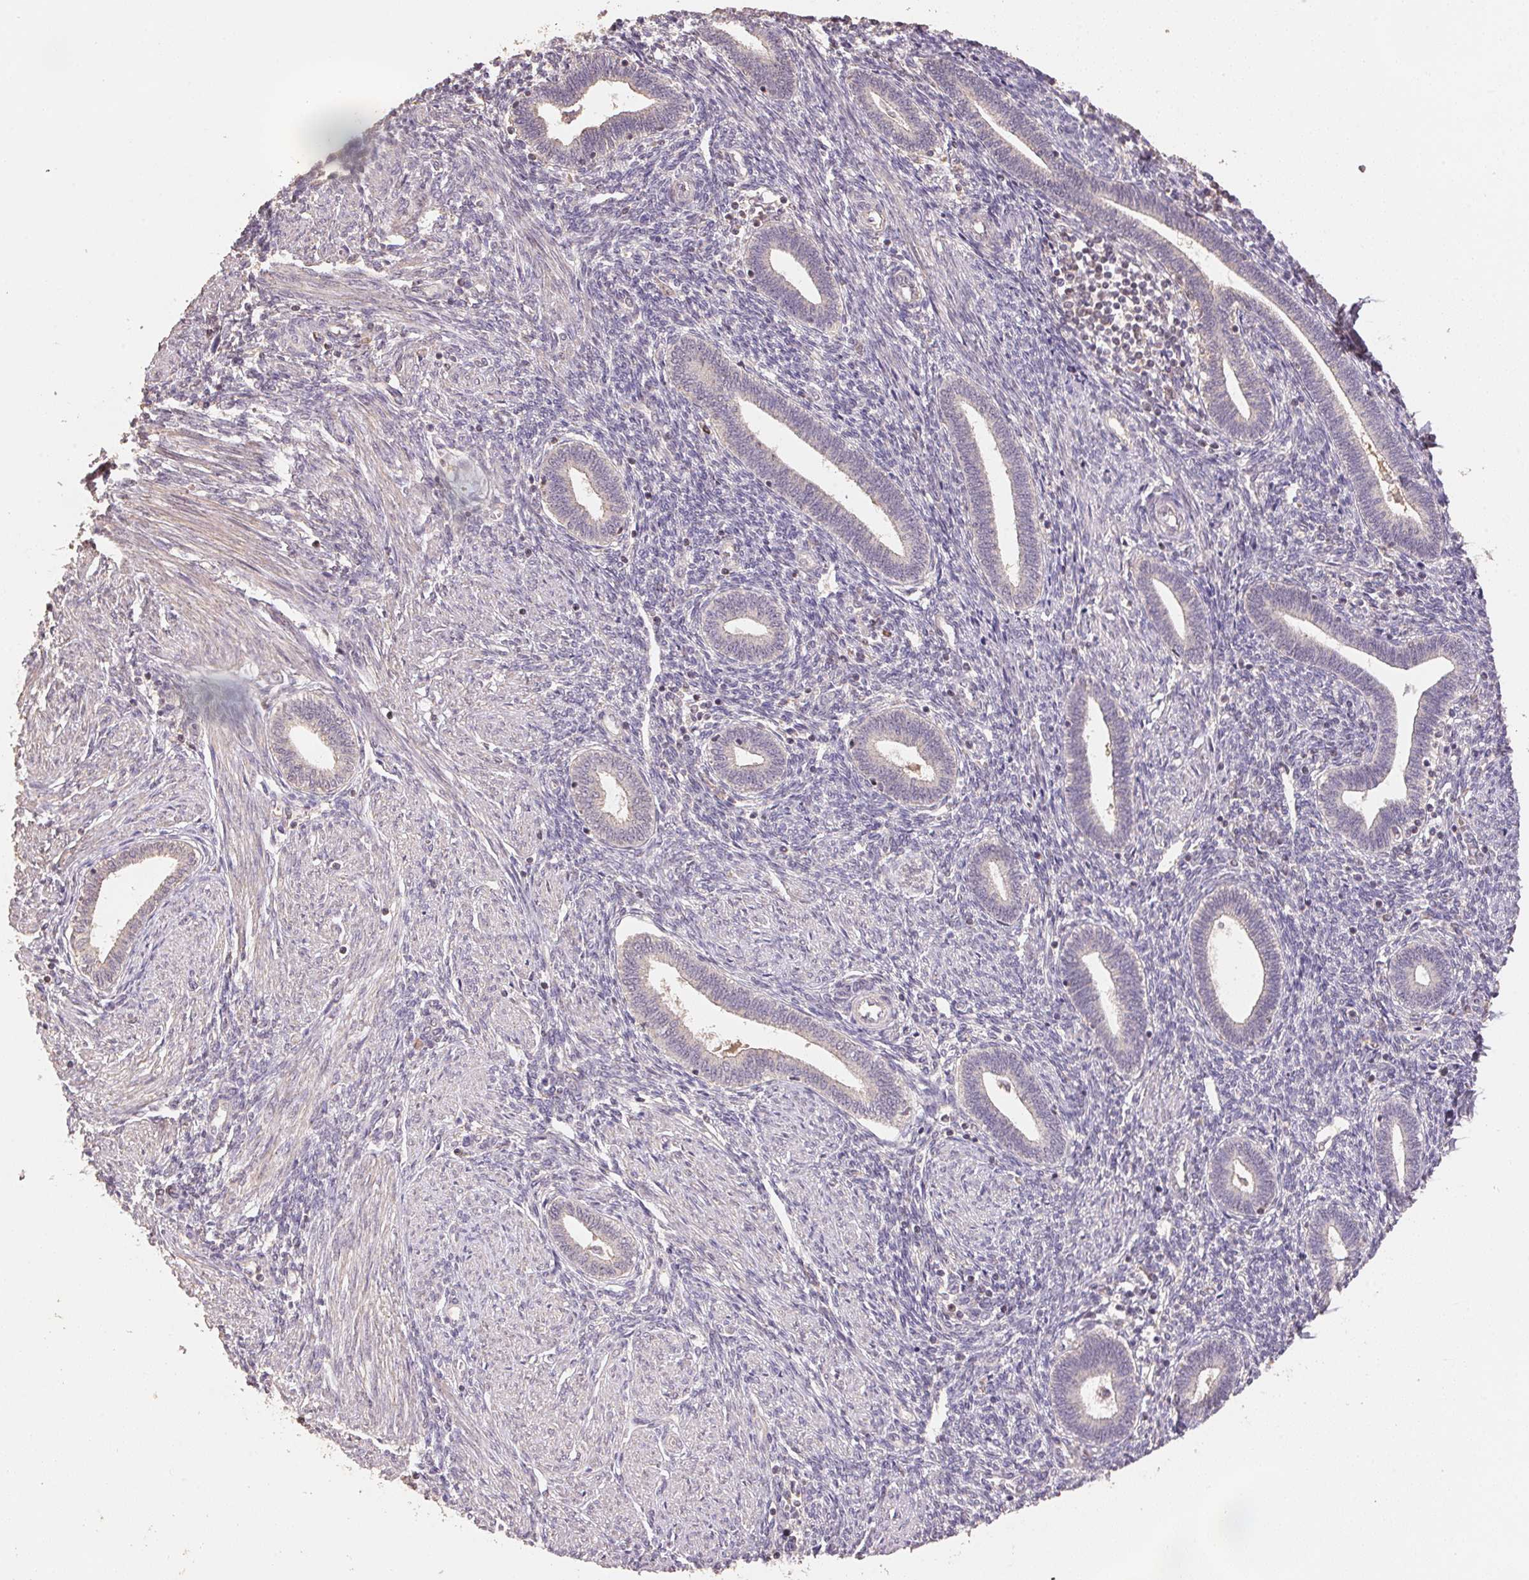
{"staining": {"intensity": "negative", "quantity": "none", "location": "none"}, "tissue": "endometrium", "cell_type": "Cells in endometrial stroma", "image_type": "normal", "snomed": [{"axis": "morphology", "description": "Normal tissue, NOS"}, {"axis": "topography", "description": "Endometrium"}], "caption": "Cells in endometrial stroma are negative for brown protein staining in normal endometrium. (Immunohistochemistry, brightfield microscopy, high magnification).", "gene": "CENPF", "patient": {"sex": "female", "age": 42}}